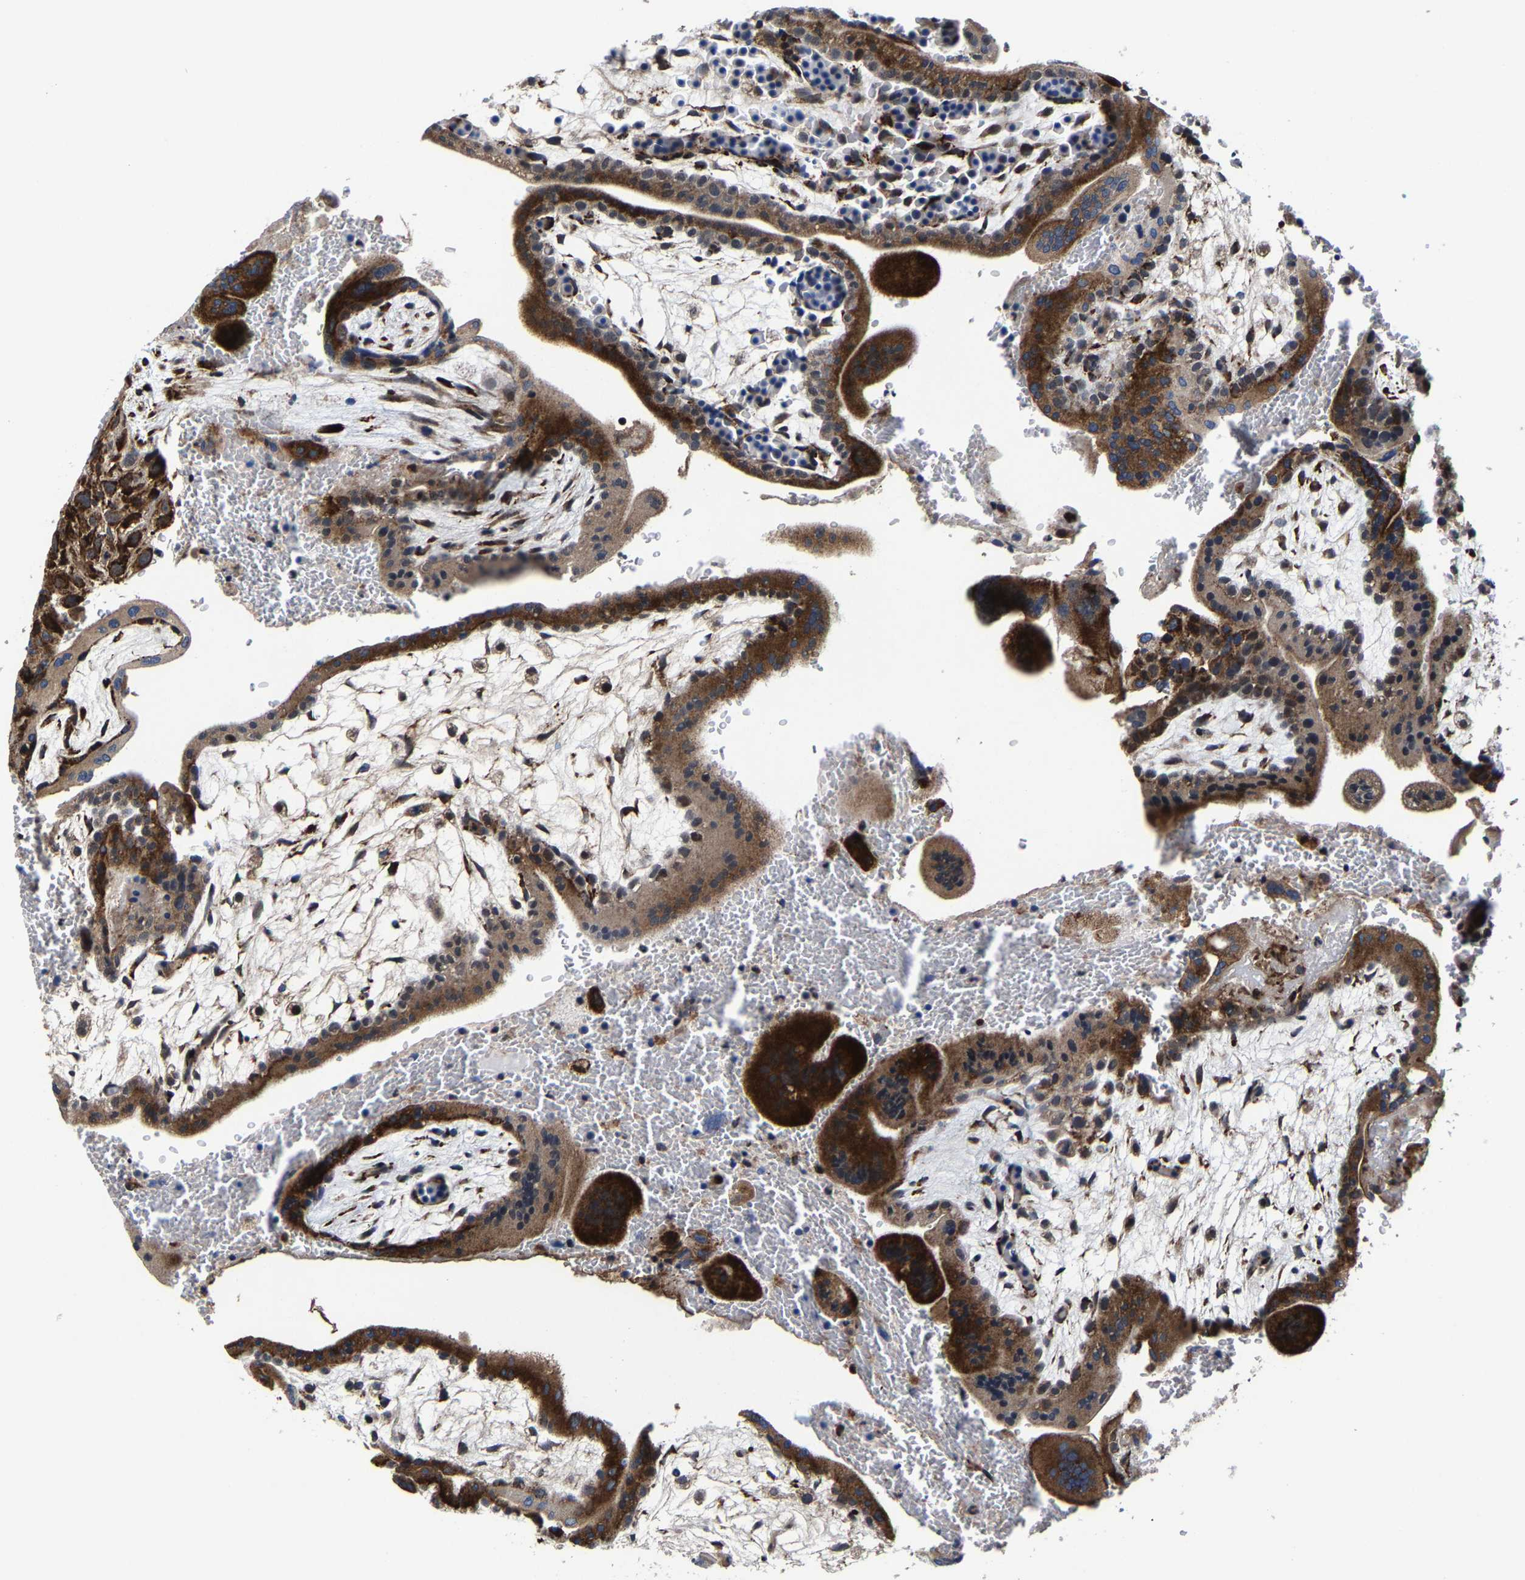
{"staining": {"intensity": "strong", "quantity": ">75%", "location": "cytoplasmic/membranous"}, "tissue": "placenta", "cell_type": "Decidual cells", "image_type": "normal", "snomed": [{"axis": "morphology", "description": "Normal tissue, NOS"}, {"axis": "topography", "description": "Placenta"}], "caption": "Protein analysis of benign placenta displays strong cytoplasmic/membranous staining in approximately >75% of decidual cells.", "gene": "SLC12A2", "patient": {"sex": "female", "age": 35}}